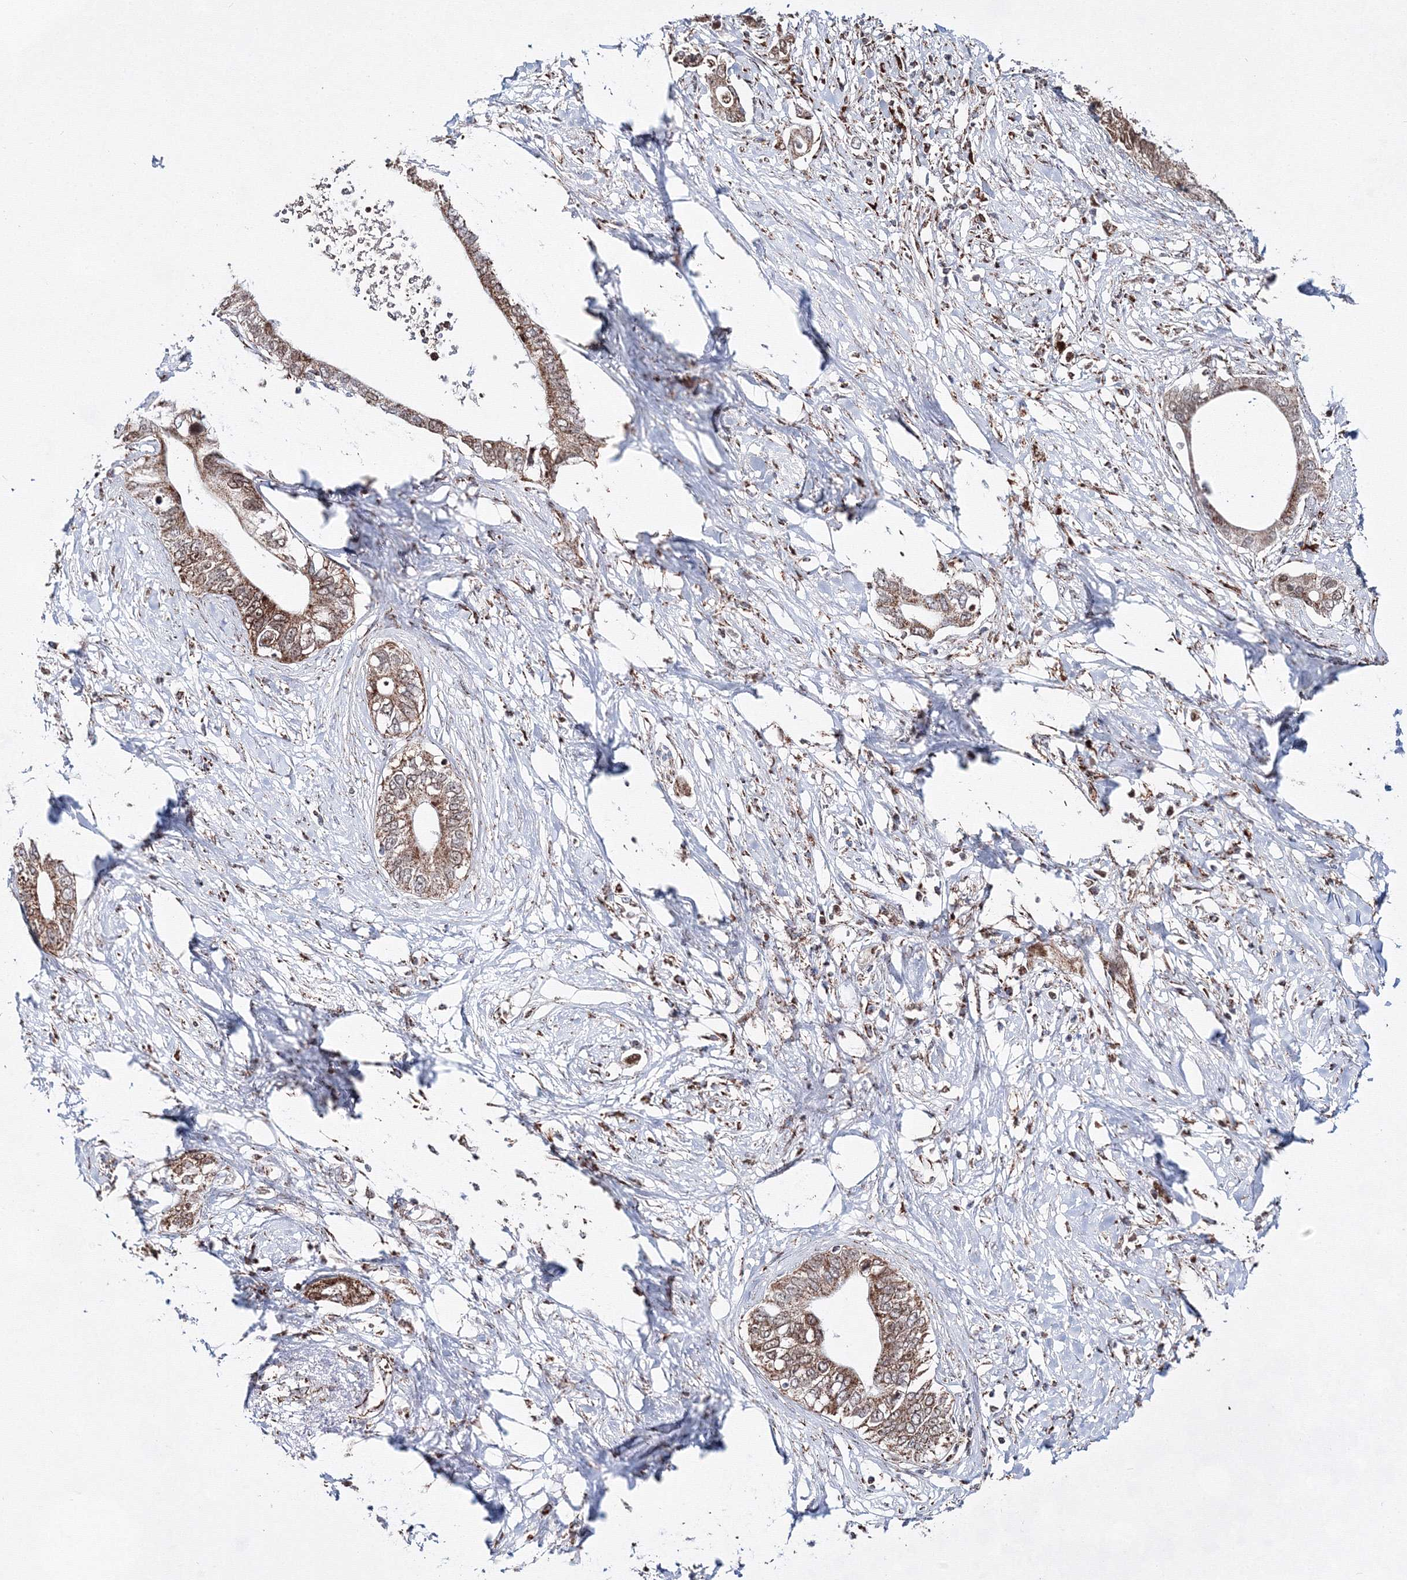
{"staining": {"intensity": "moderate", "quantity": ">75%", "location": "cytoplasmic/membranous"}, "tissue": "pancreatic cancer", "cell_type": "Tumor cells", "image_type": "cancer", "snomed": [{"axis": "morphology", "description": "Normal tissue, NOS"}, {"axis": "morphology", "description": "Adenocarcinoma, NOS"}, {"axis": "topography", "description": "Pancreas"}, {"axis": "topography", "description": "Peripheral nerve tissue"}], "caption": "Human pancreatic adenocarcinoma stained with a protein marker reveals moderate staining in tumor cells.", "gene": "HADHB", "patient": {"sex": "male", "age": 59}}